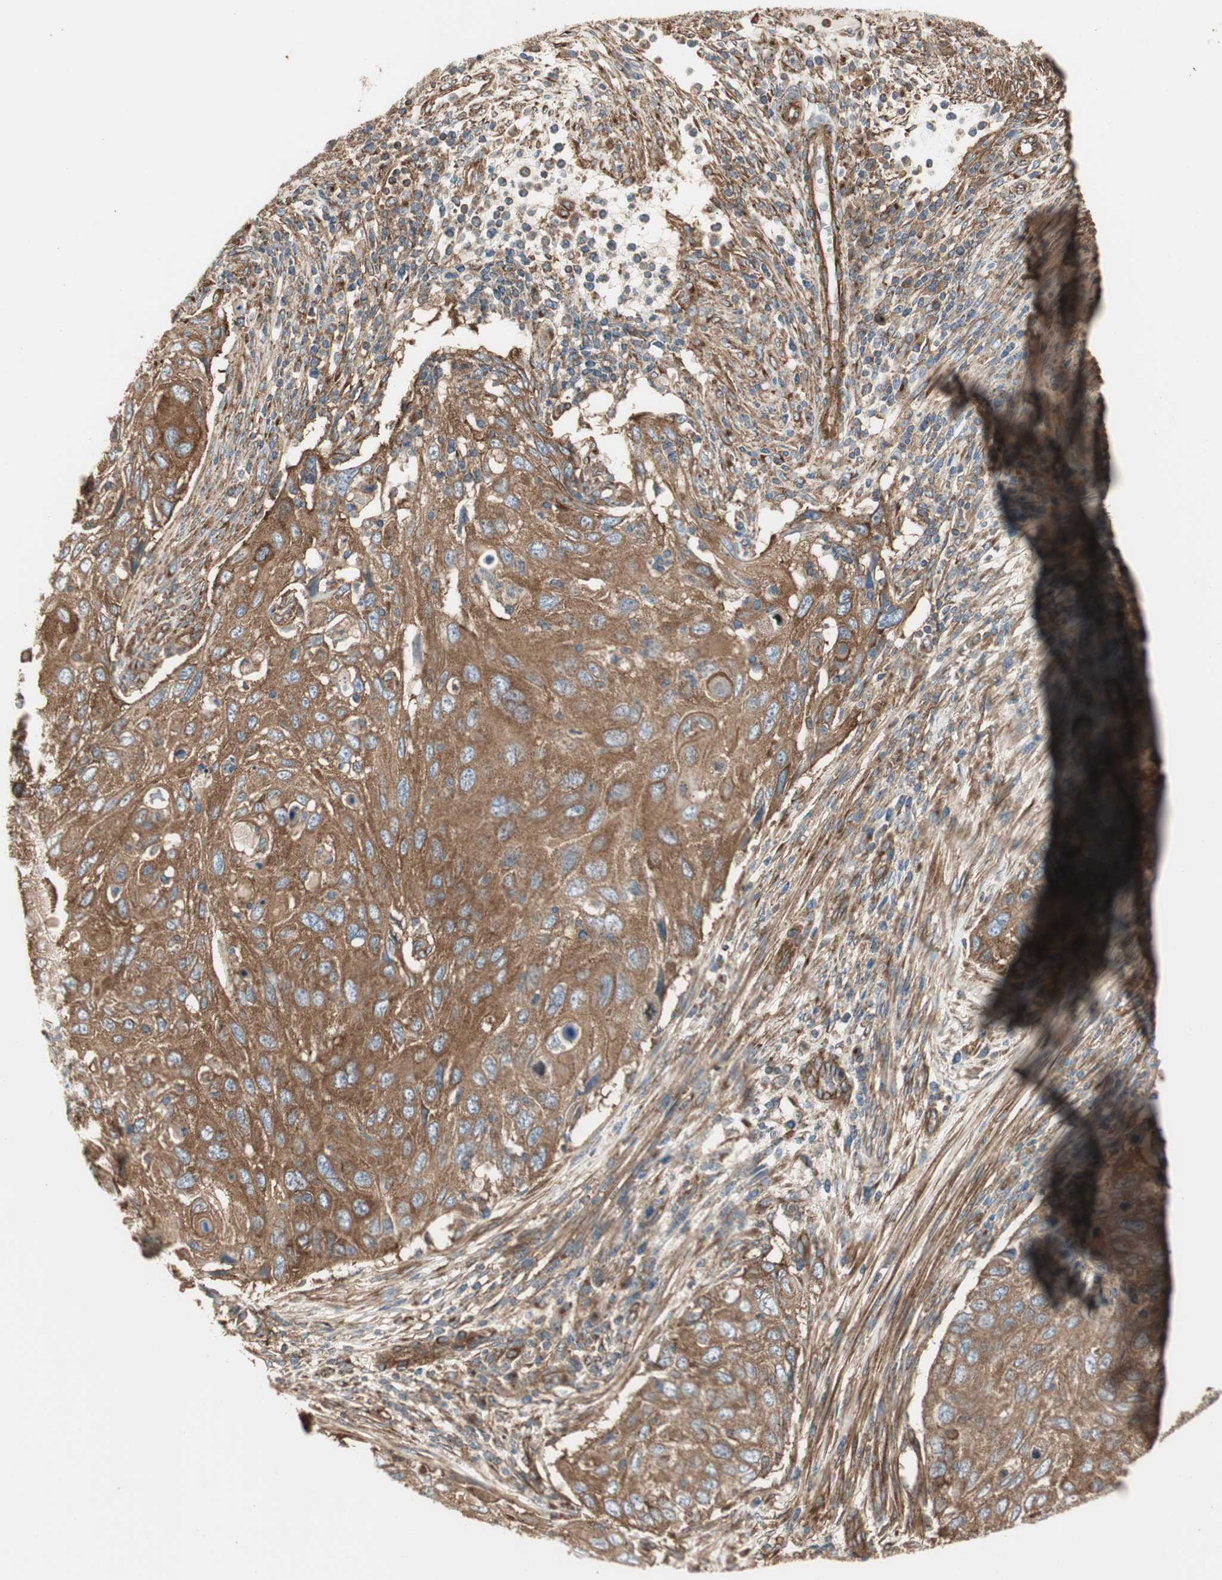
{"staining": {"intensity": "strong", "quantity": ">75%", "location": "cytoplasmic/membranous"}, "tissue": "cervical cancer", "cell_type": "Tumor cells", "image_type": "cancer", "snomed": [{"axis": "morphology", "description": "Squamous cell carcinoma, NOS"}, {"axis": "topography", "description": "Cervix"}], "caption": "Approximately >75% of tumor cells in human squamous cell carcinoma (cervical) reveal strong cytoplasmic/membranous protein expression as visualized by brown immunohistochemical staining.", "gene": "H6PD", "patient": {"sex": "female", "age": 70}}